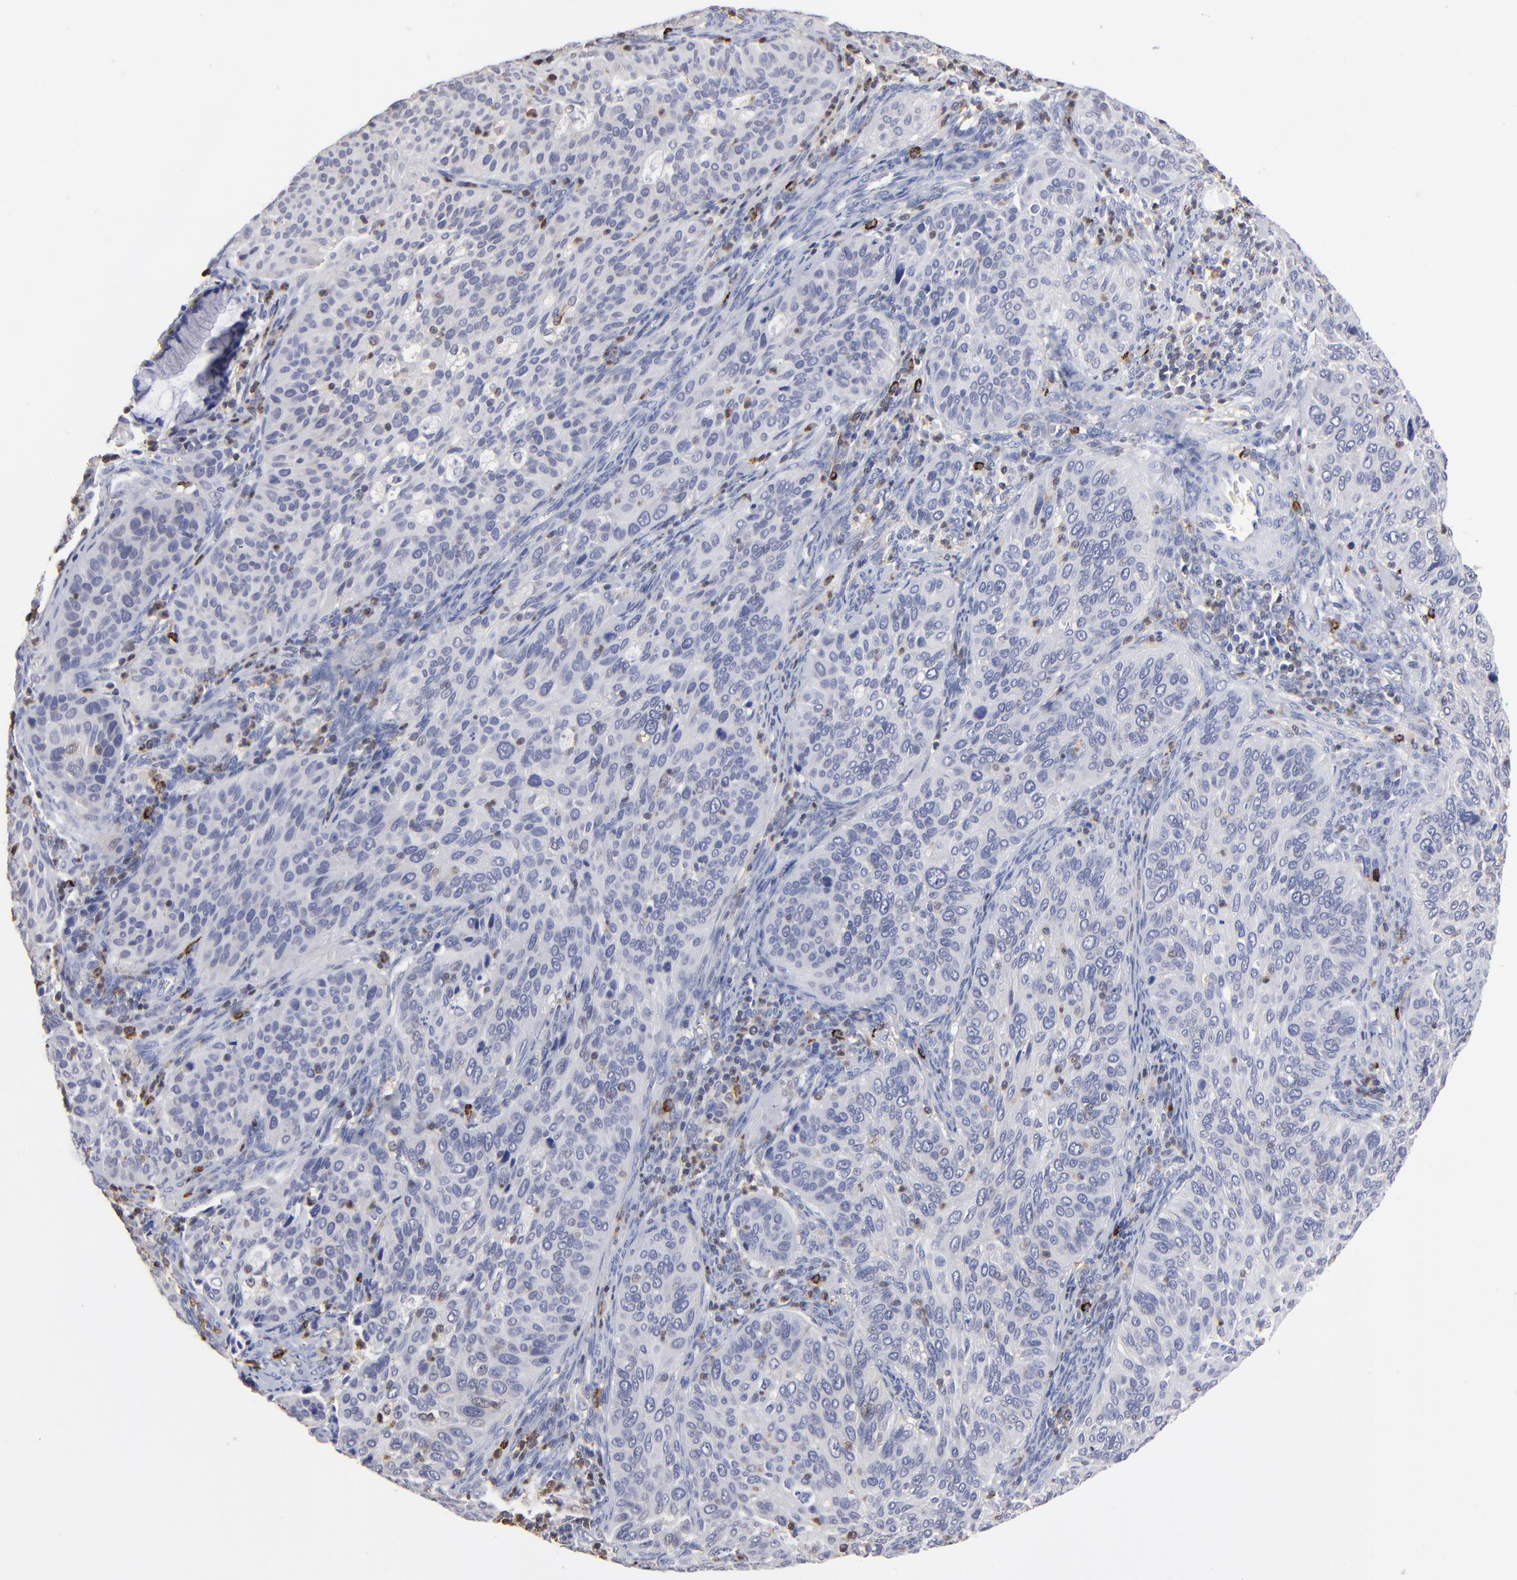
{"staining": {"intensity": "negative", "quantity": "none", "location": "none"}, "tissue": "cervical cancer", "cell_type": "Tumor cells", "image_type": "cancer", "snomed": [{"axis": "morphology", "description": "Squamous cell carcinoma, NOS"}, {"axis": "topography", "description": "Cervix"}], "caption": "This is an immunohistochemistry (IHC) histopathology image of cervical cancer. There is no staining in tumor cells.", "gene": "TBXT", "patient": {"sex": "female", "age": 57}}